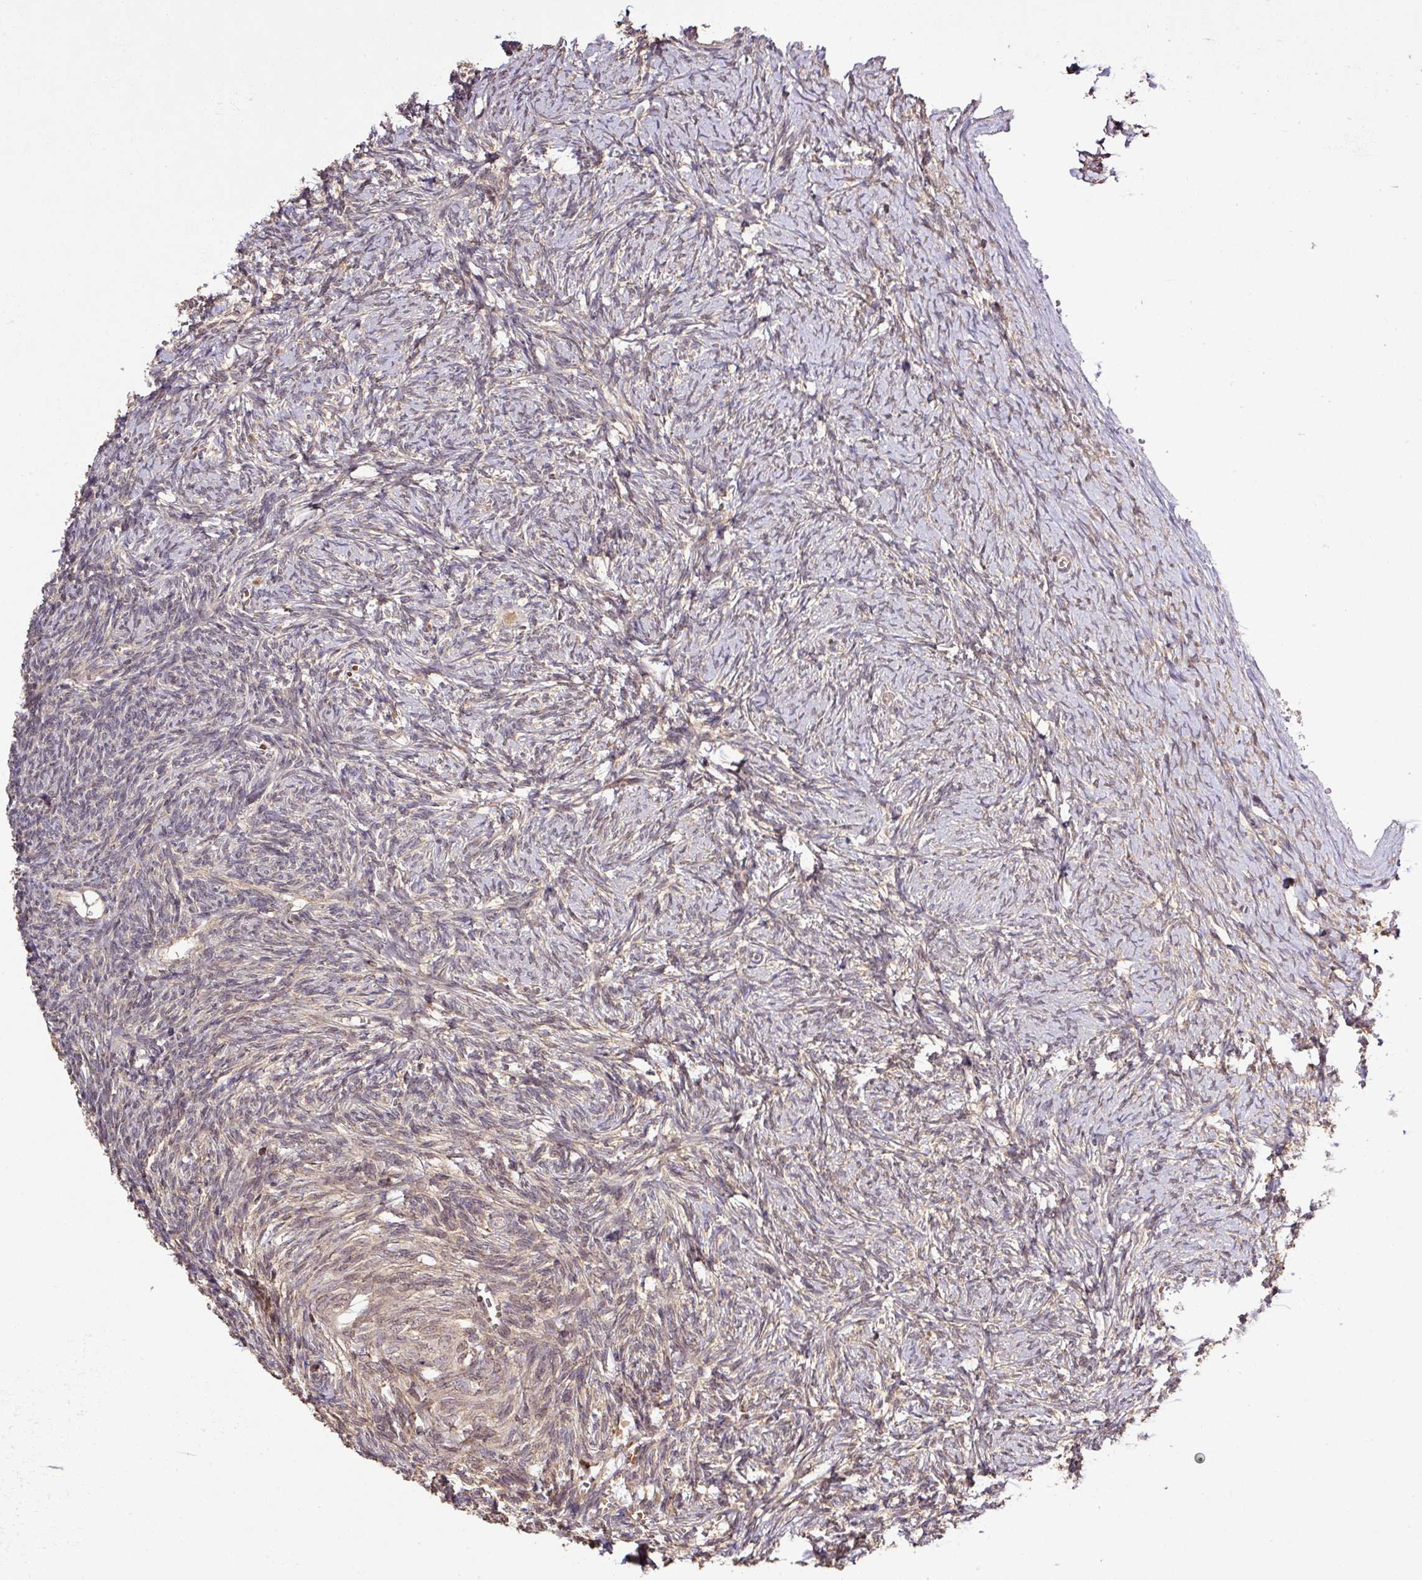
{"staining": {"intensity": "weak", "quantity": "<25%", "location": "cytoplasmic/membranous"}, "tissue": "ovary", "cell_type": "Ovarian stroma cells", "image_type": "normal", "snomed": [{"axis": "morphology", "description": "Normal tissue, NOS"}, {"axis": "topography", "description": "Ovary"}], "caption": "Immunohistochemistry of unremarkable human ovary reveals no positivity in ovarian stroma cells. (Brightfield microscopy of DAB (3,3'-diaminobenzidine) IHC at high magnification).", "gene": "FAIM", "patient": {"sex": "female", "age": 39}}